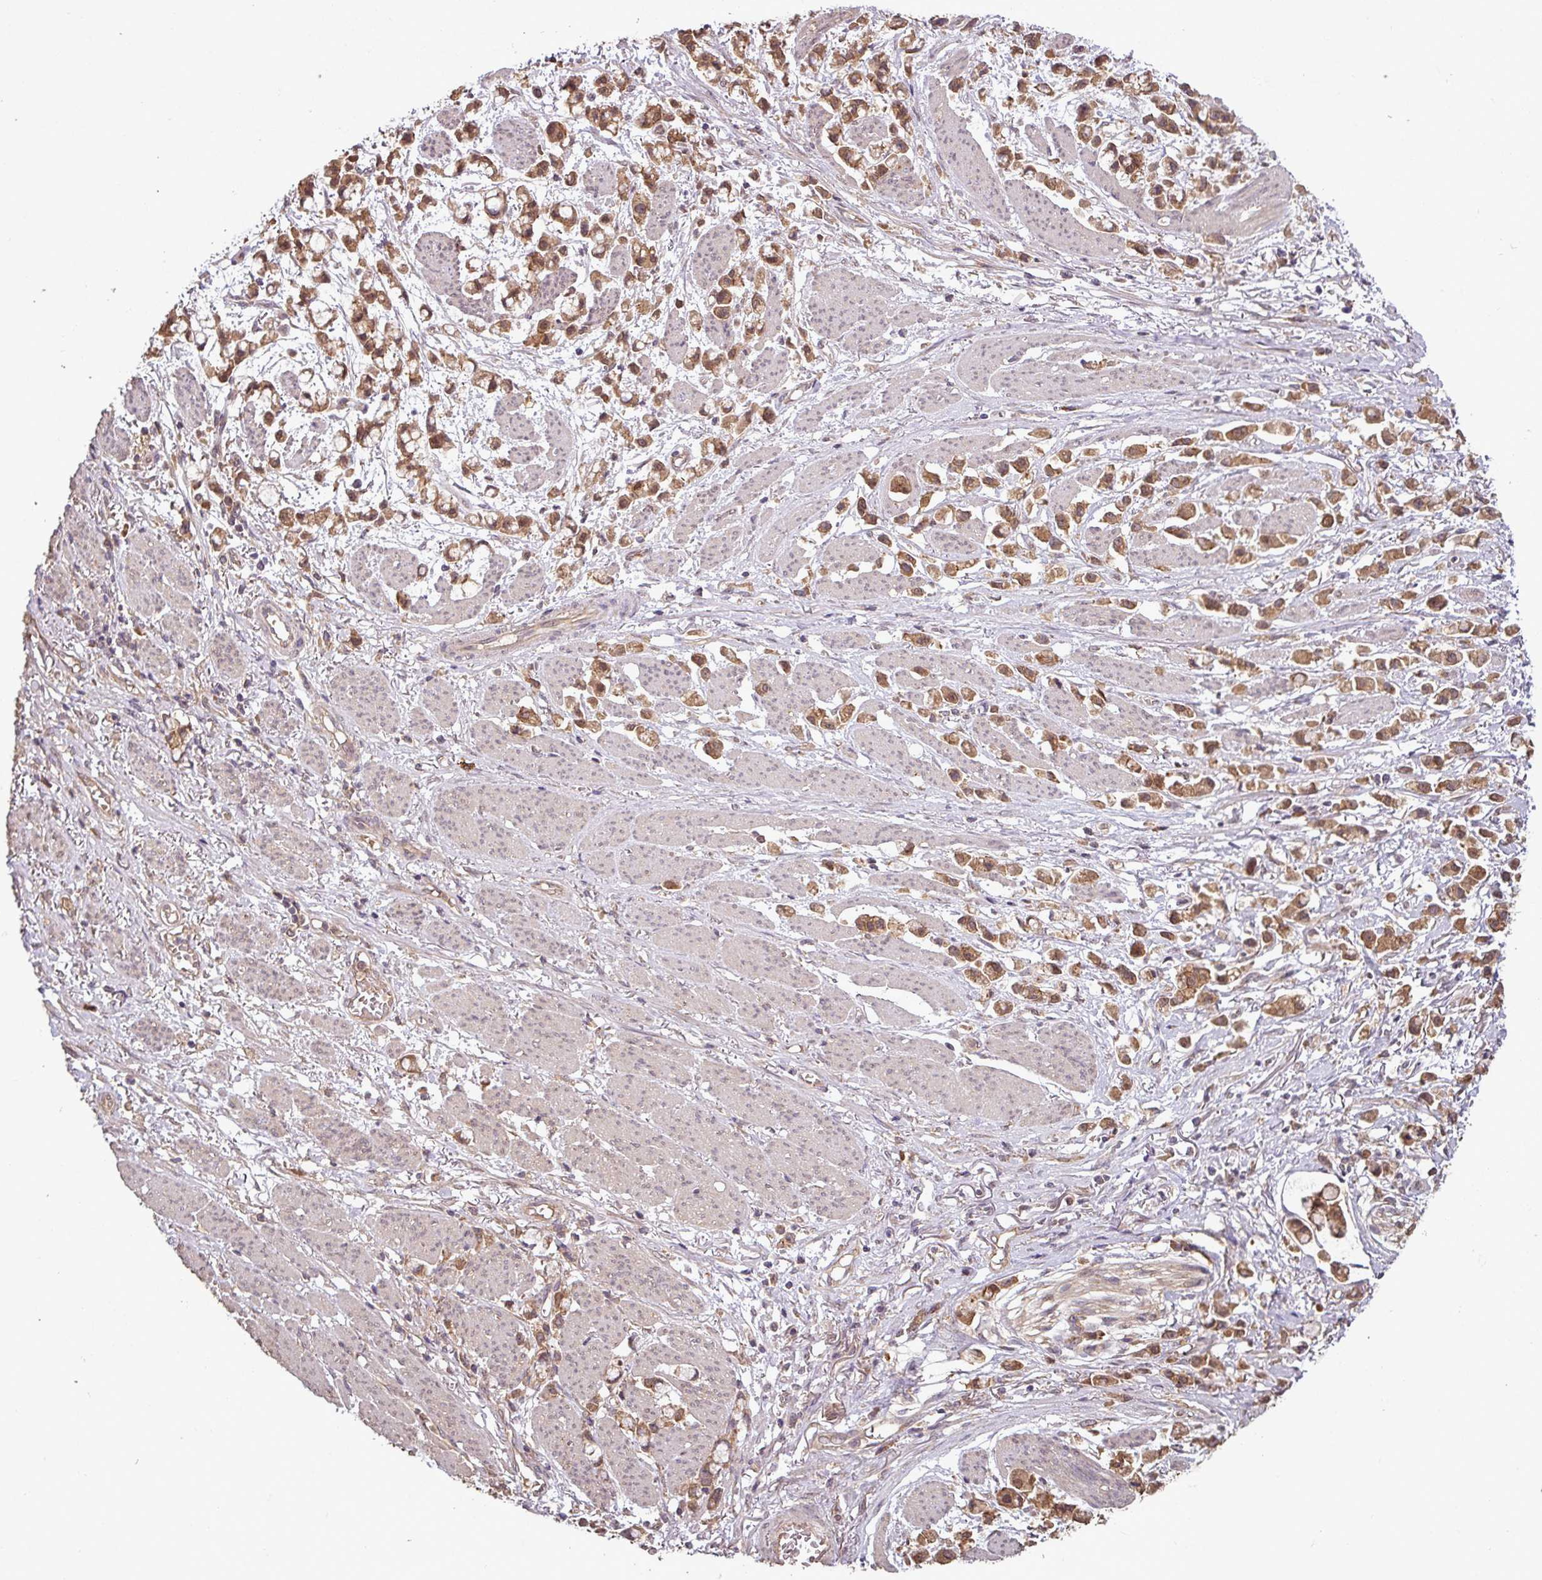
{"staining": {"intensity": "moderate", "quantity": ">75%", "location": "cytoplasmic/membranous"}, "tissue": "stomach cancer", "cell_type": "Tumor cells", "image_type": "cancer", "snomed": [{"axis": "morphology", "description": "Adenocarcinoma, NOS"}, {"axis": "topography", "description": "Stomach"}], "caption": "High-power microscopy captured an IHC histopathology image of stomach adenocarcinoma, revealing moderate cytoplasmic/membranous positivity in approximately >75% of tumor cells.", "gene": "NT5C3A", "patient": {"sex": "female", "age": 81}}